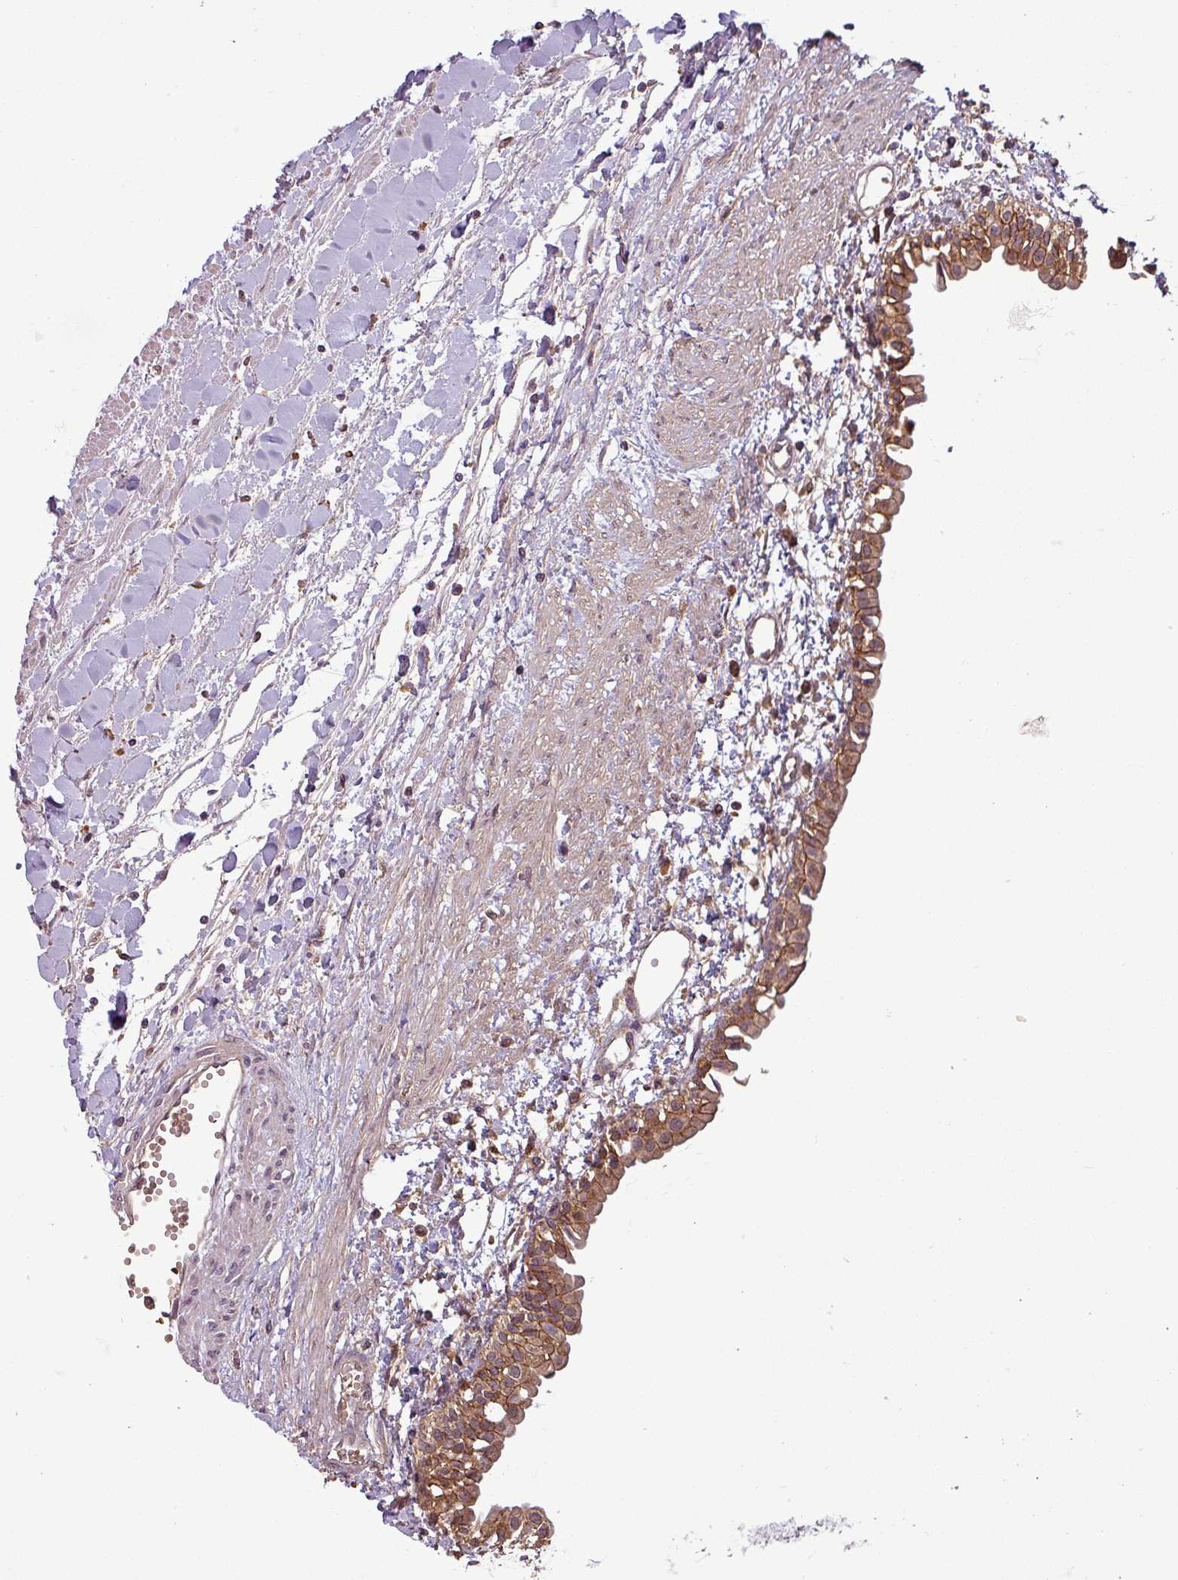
{"staining": {"intensity": "moderate", "quantity": ">75%", "location": "cytoplasmic/membranous"}, "tissue": "renal cancer", "cell_type": "Tumor cells", "image_type": "cancer", "snomed": [{"axis": "morphology", "description": "Adenocarcinoma, NOS"}, {"axis": "topography", "description": "Kidney"}], "caption": "An image showing moderate cytoplasmic/membranous staining in approximately >75% of tumor cells in adenocarcinoma (renal), as visualized by brown immunohistochemical staining.", "gene": "NT5C3A", "patient": {"sex": "male", "age": 59}}